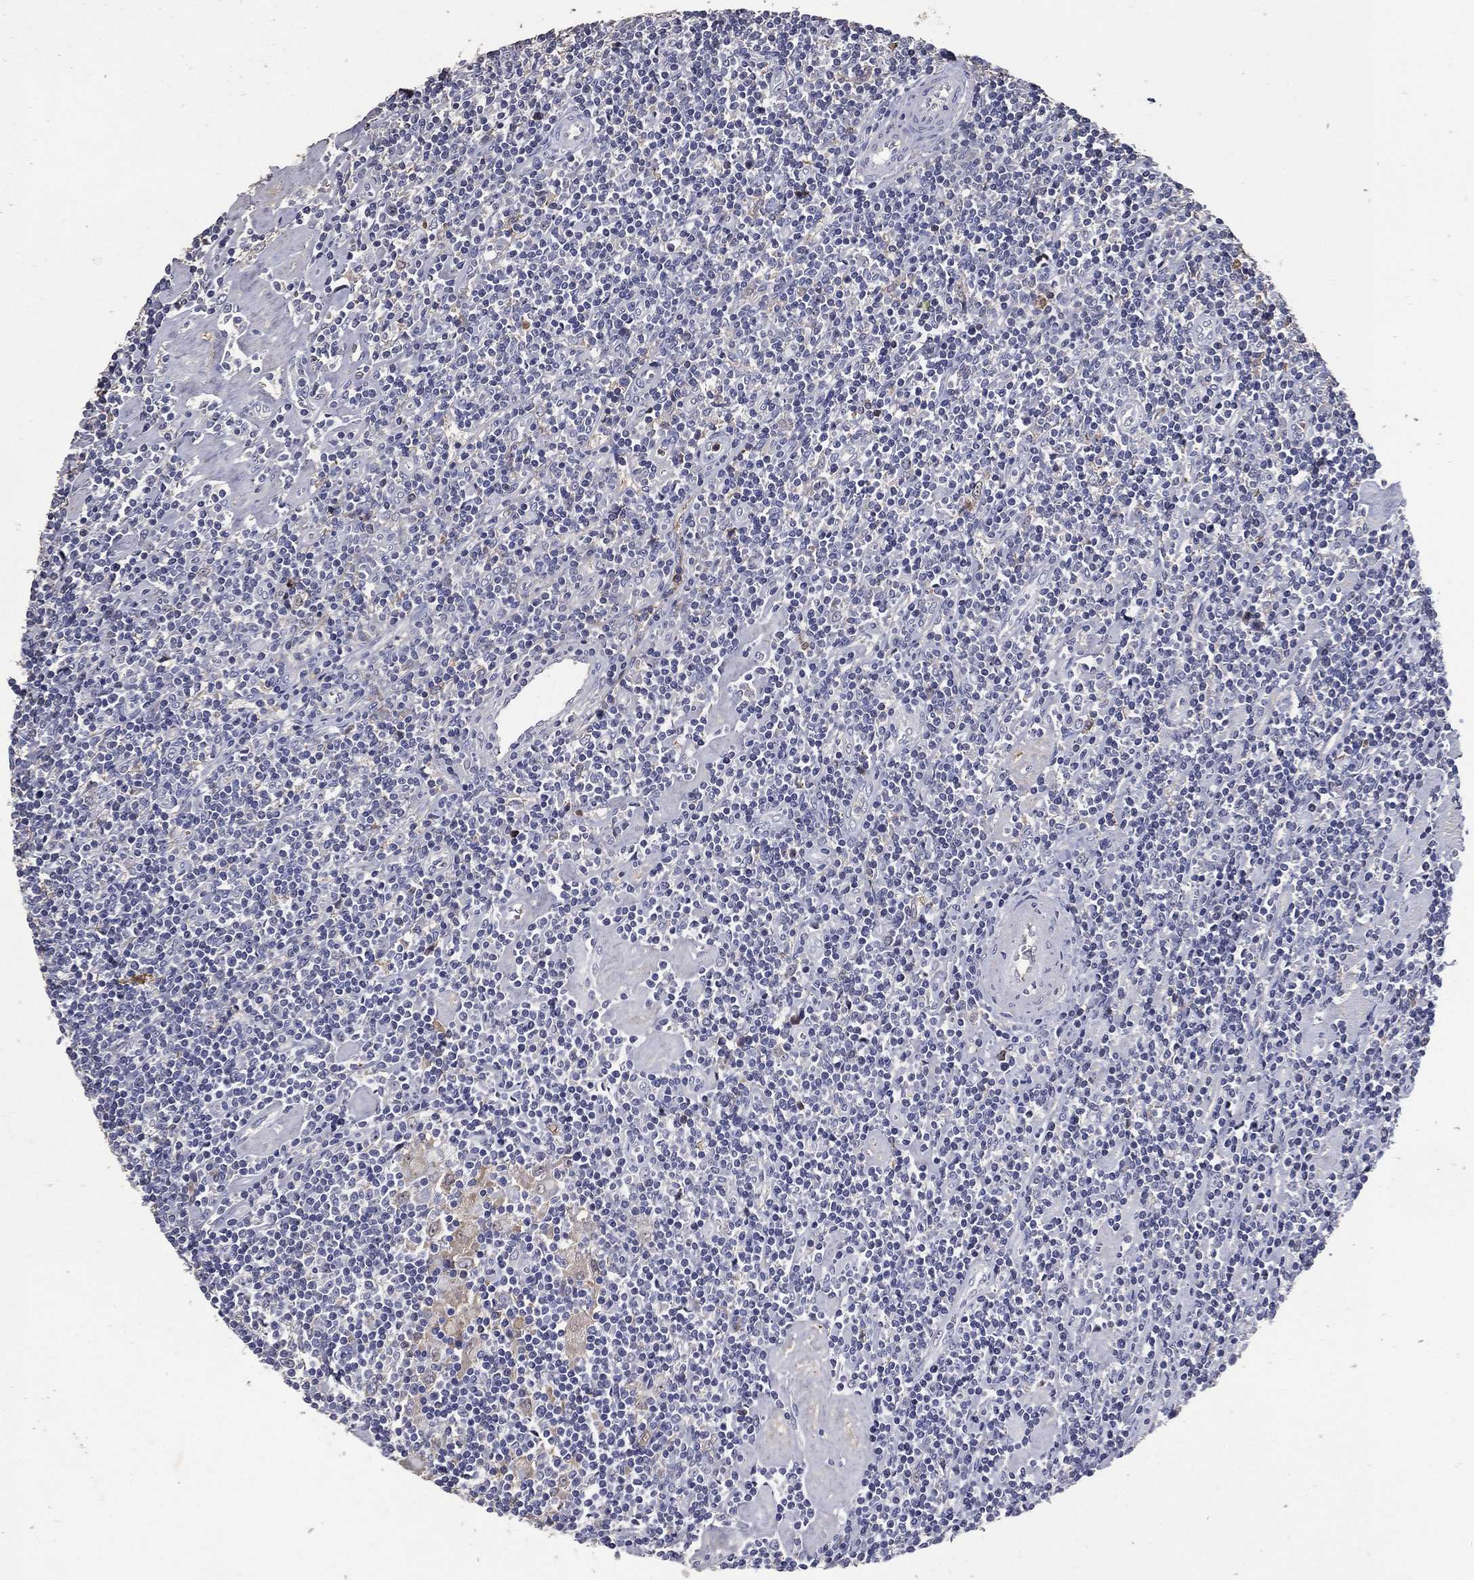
{"staining": {"intensity": "negative", "quantity": "none", "location": "none"}, "tissue": "lymphoma", "cell_type": "Tumor cells", "image_type": "cancer", "snomed": [{"axis": "morphology", "description": "Hodgkin's disease, NOS"}, {"axis": "topography", "description": "Lymph node"}], "caption": "Tumor cells are negative for brown protein staining in Hodgkin's disease.", "gene": "EFNA1", "patient": {"sex": "male", "age": 40}}